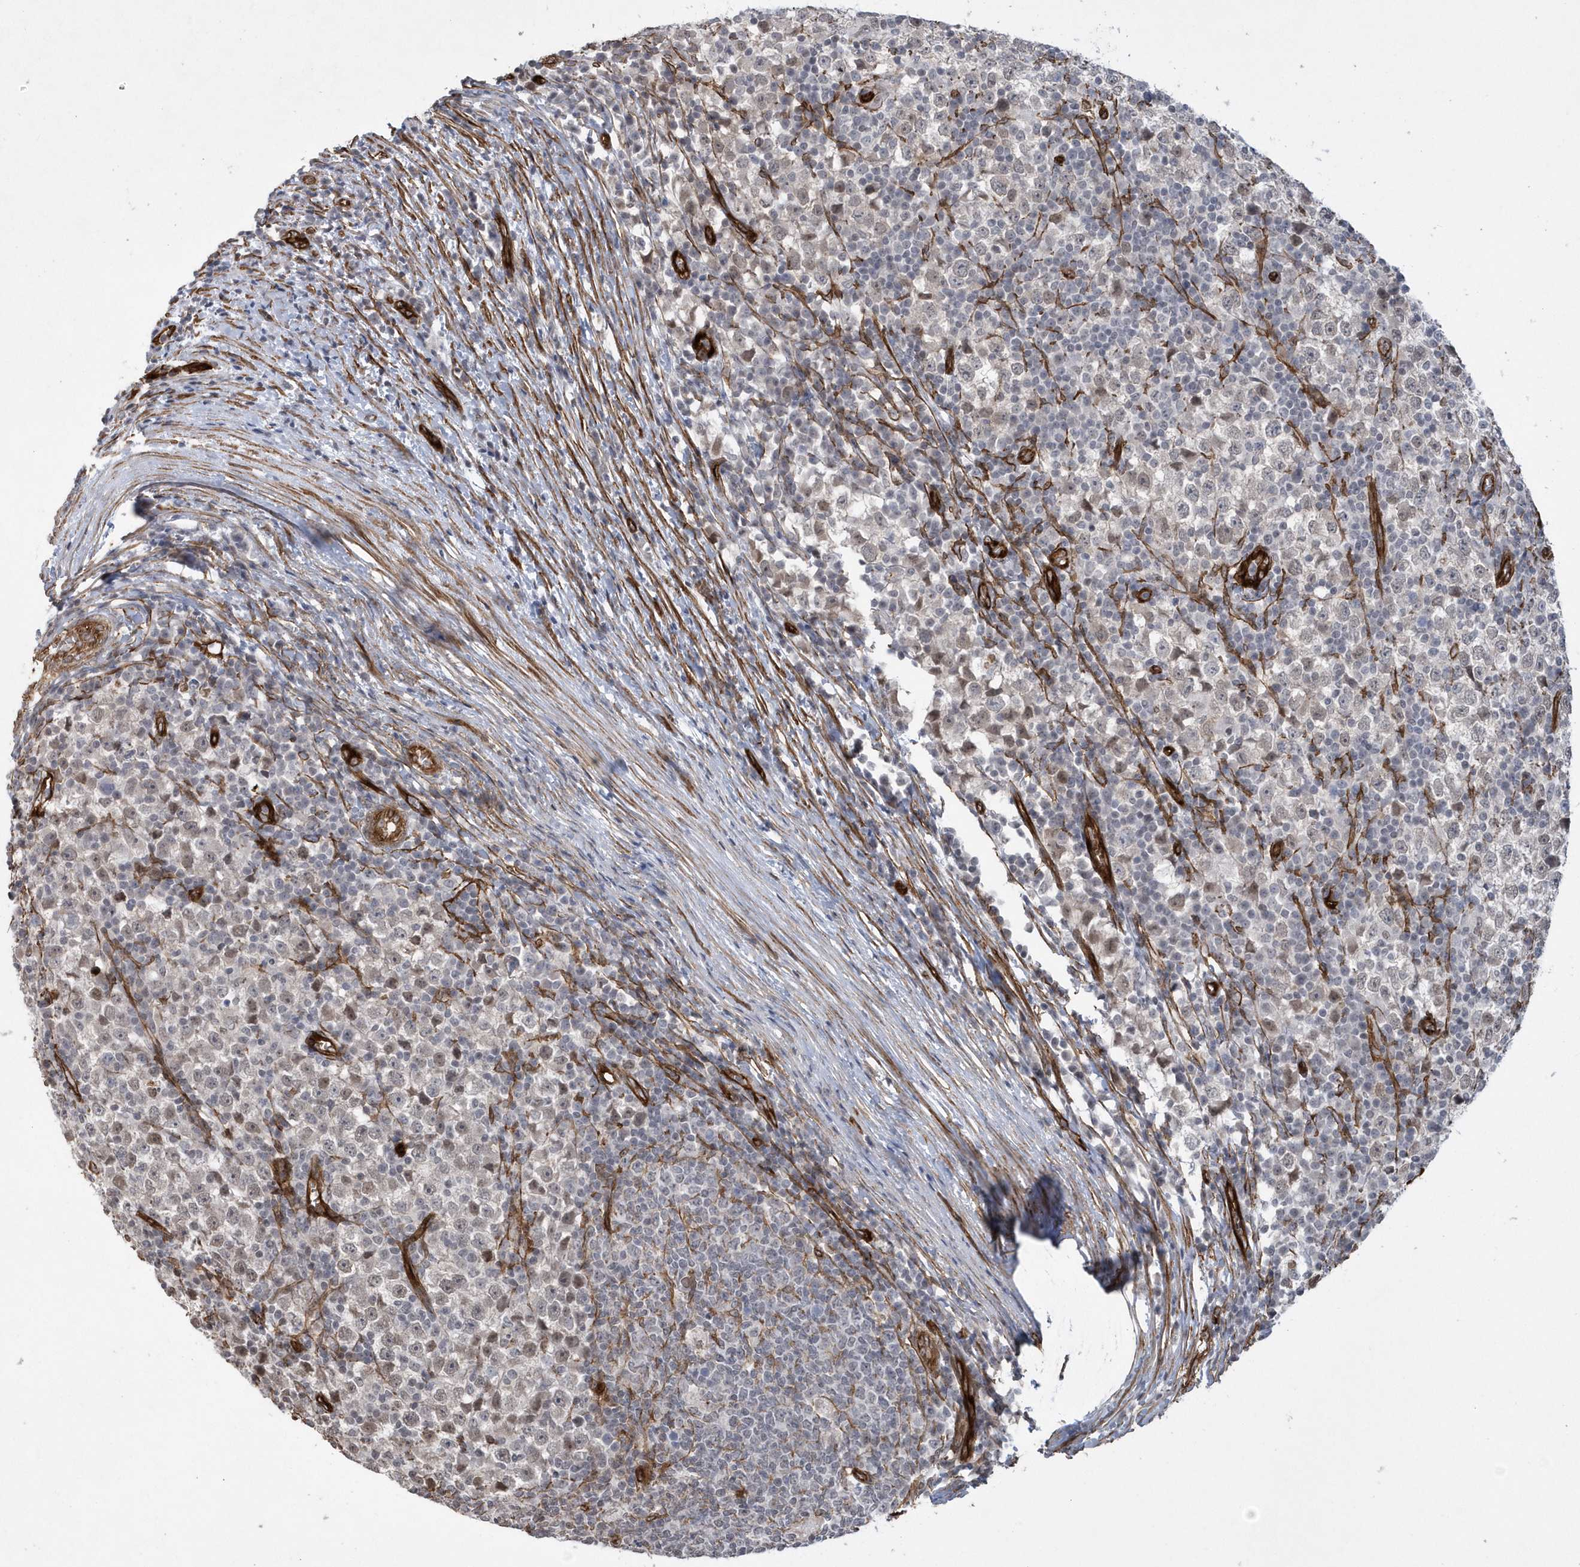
{"staining": {"intensity": "weak", "quantity": "<25%", "location": "nuclear"}, "tissue": "testis cancer", "cell_type": "Tumor cells", "image_type": "cancer", "snomed": [{"axis": "morphology", "description": "Seminoma, NOS"}, {"axis": "topography", "description": "Testis"}], "caption": "This is an immunohistochemistry histopathology image of seminoma (testis). There is no expression in tumor cells.", "gene": "RAI14", "patient": {"sex": "male", "age": 65}}